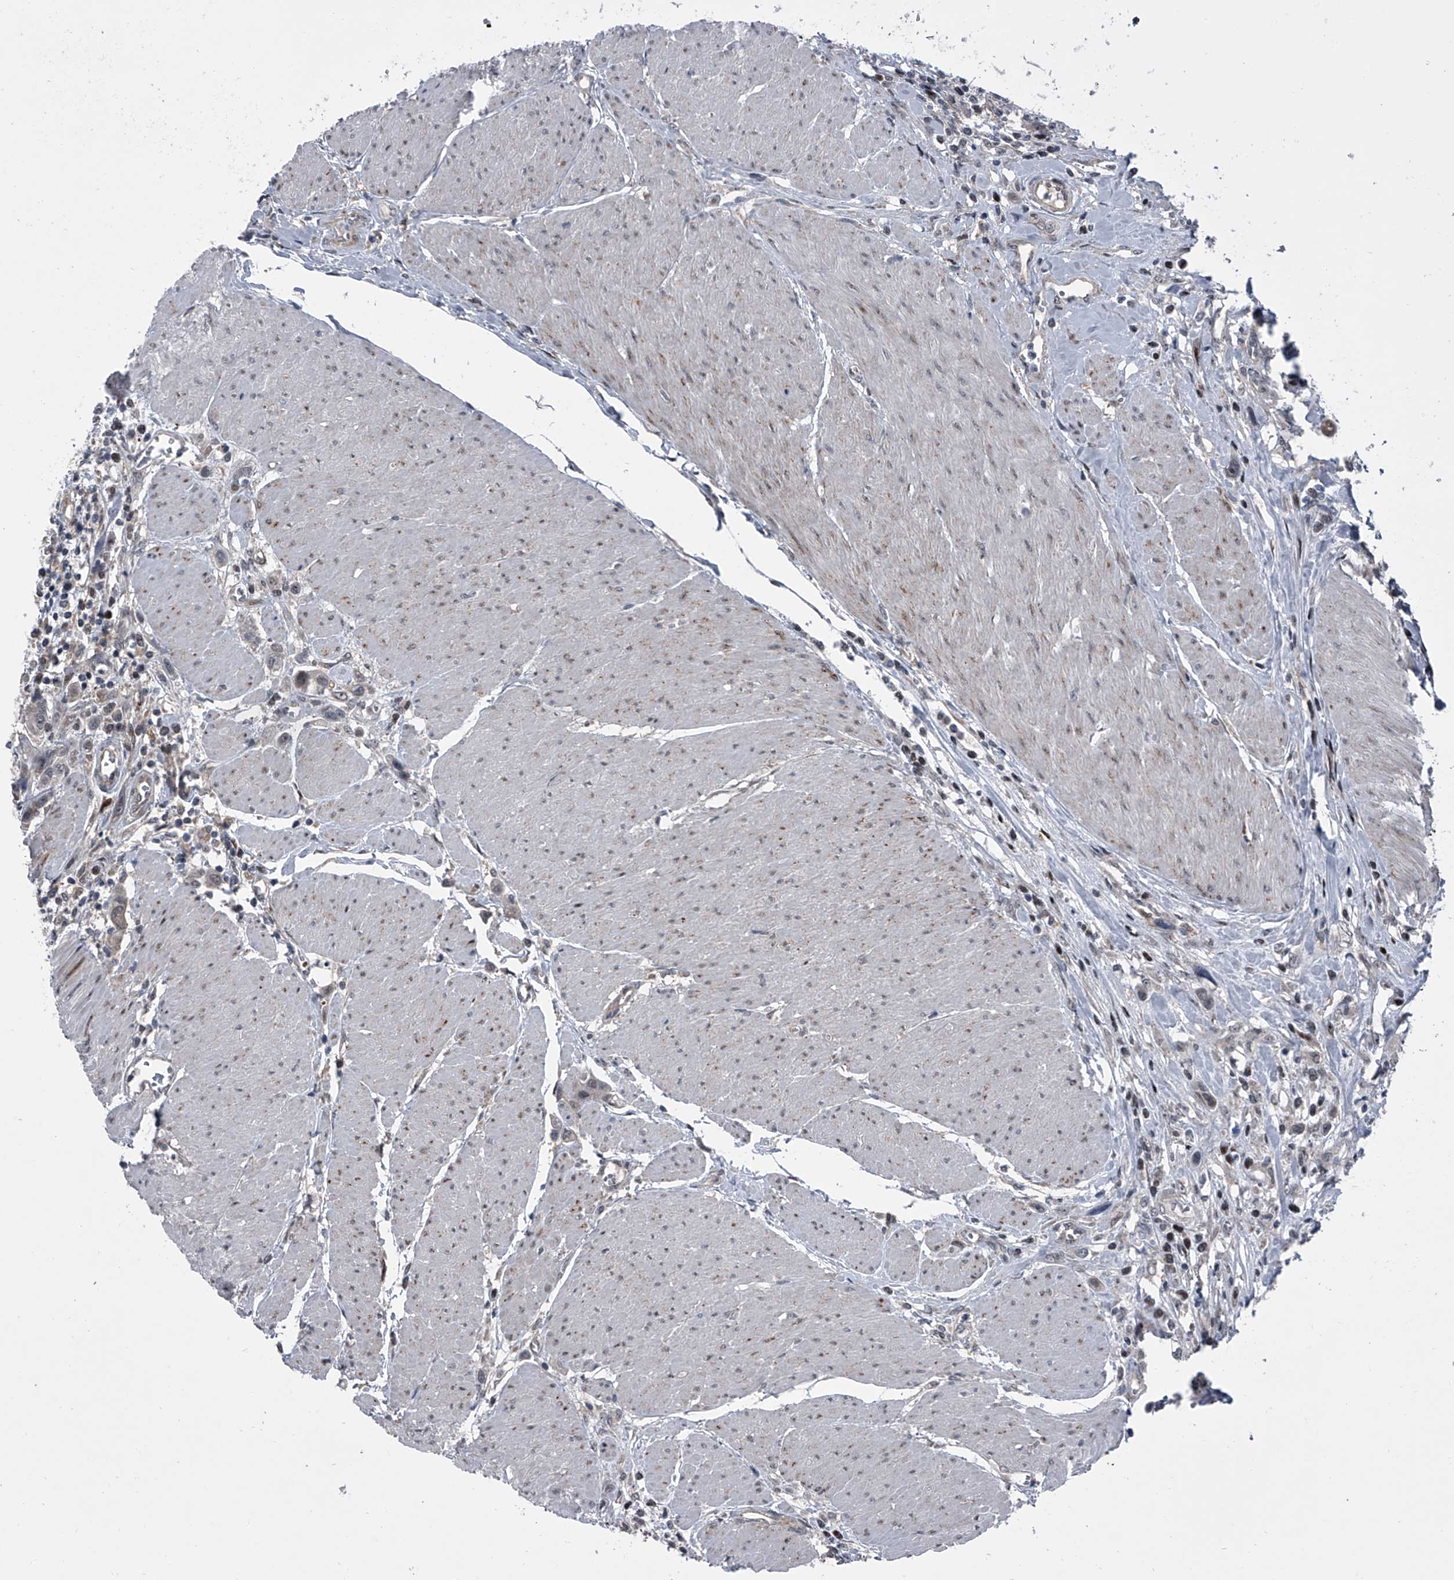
{"staining": {"intensity": "negative", "quantity": "none", "location": "none"}, "tissue": "urothelial cancer", "cell_type": "Tumor cells", "image_type": "cancer", "snomed": [{"axis": "morphology", "description": "Urothelial carcinoma, High grade"}, {"axis": "topography", "description": "Urinary bladder"}], "caption": "Human urothelial cancer stained for a protein using immunohistochemistry (IHC) reveals no positivity in tumor cells.", "gene": "ELK4", "patient": {"sex": "male", "age": 50}}